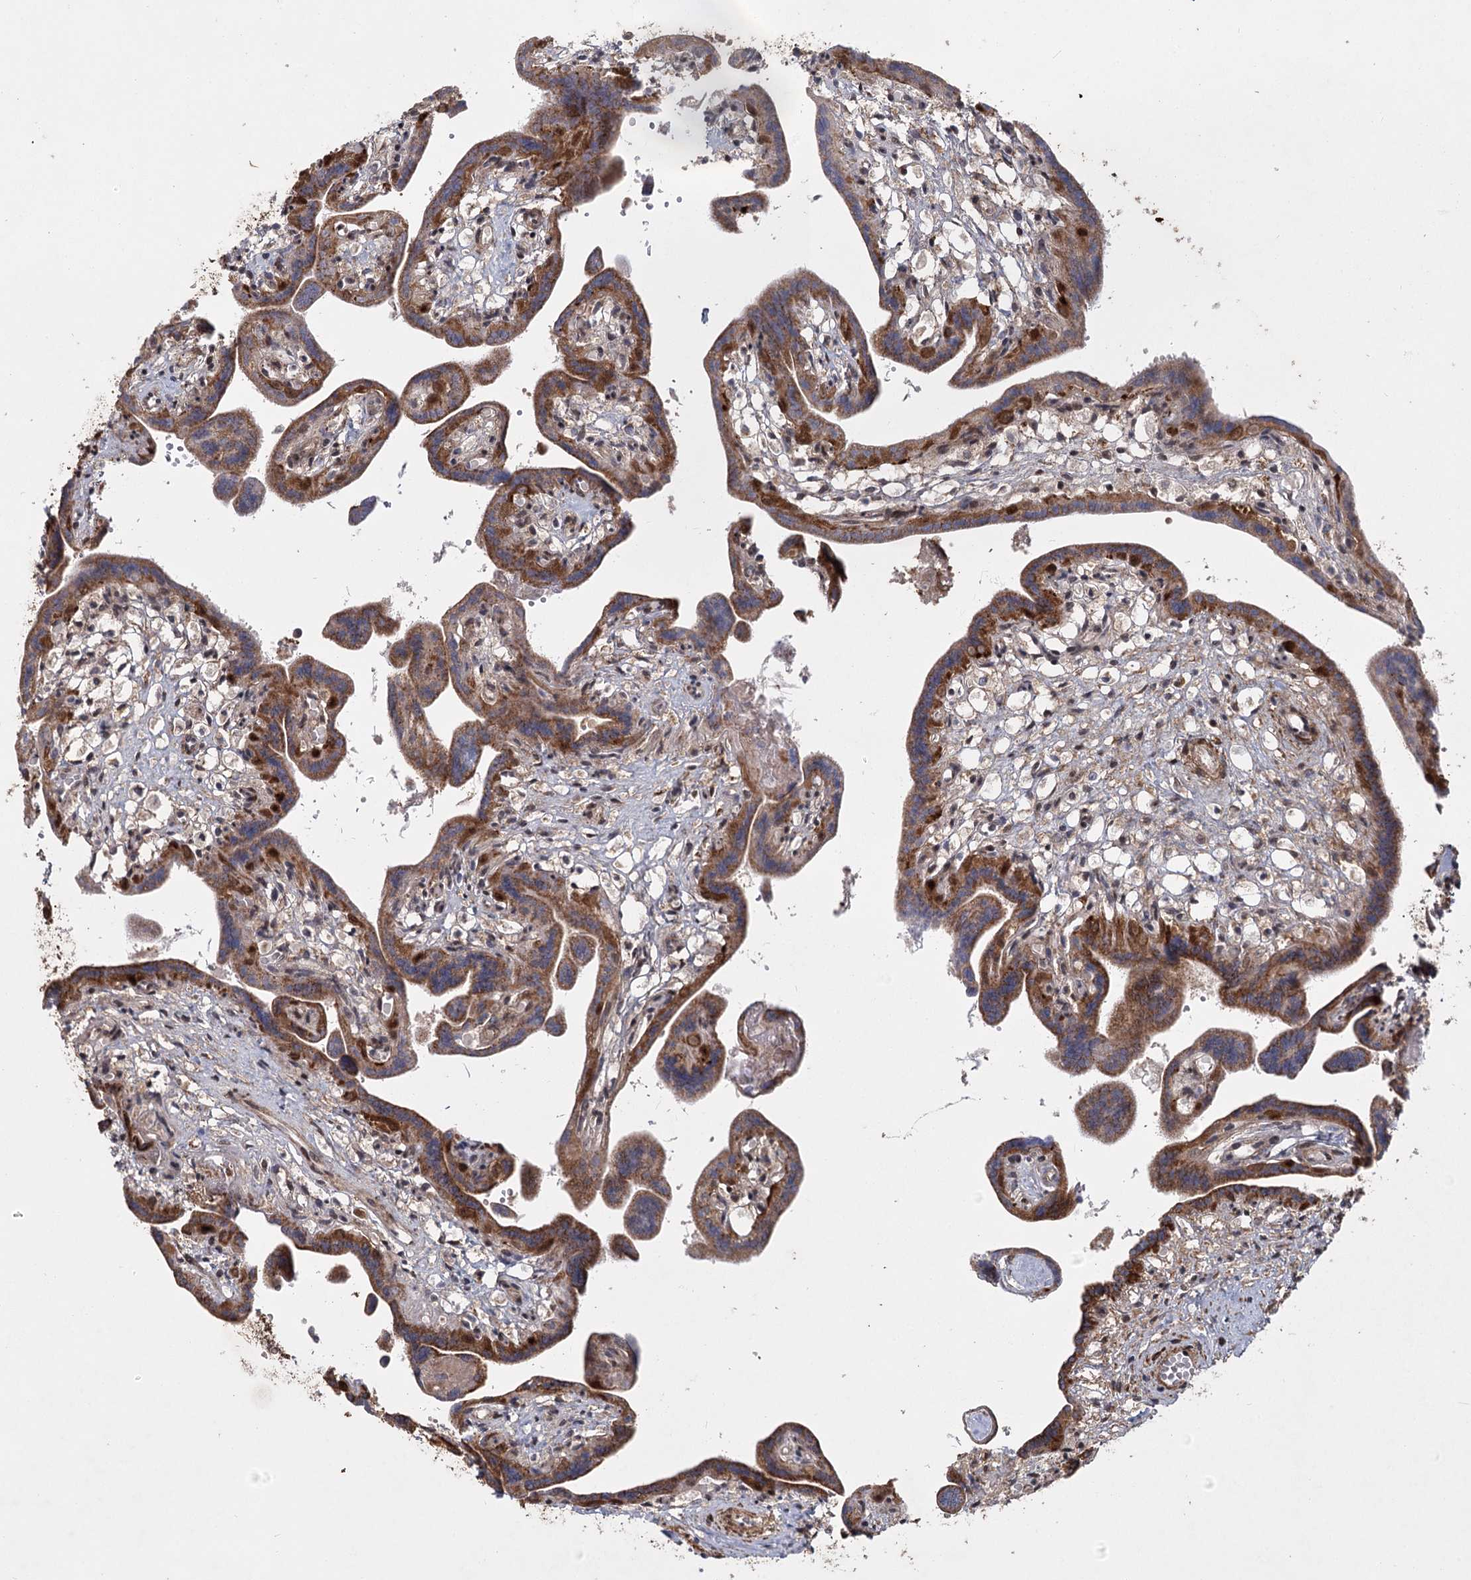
{"staining": {"intensity": "moderate", "quantity": ">75%", "location": "cytoplasmic/membranous,nuclear"}, "tissue": "placenta", "cell_type": "Trophoblastic cells", "image_type": "normal", "snomed": [{"axis": "morphology", "description": "Normal tissue, NOS"}, {"axis": "topography", "description": "Placenta"}], "caption": "Protein staining of benign placenta exhibits moderate cytoplasmic/membranous,nuclear staining in approximately >75% of trophoblastic cells. (IHC, brightfield microscopy, high magnification).", "gene": "ZCCHC24", "patient": {"sex": "female", "age": 37}}